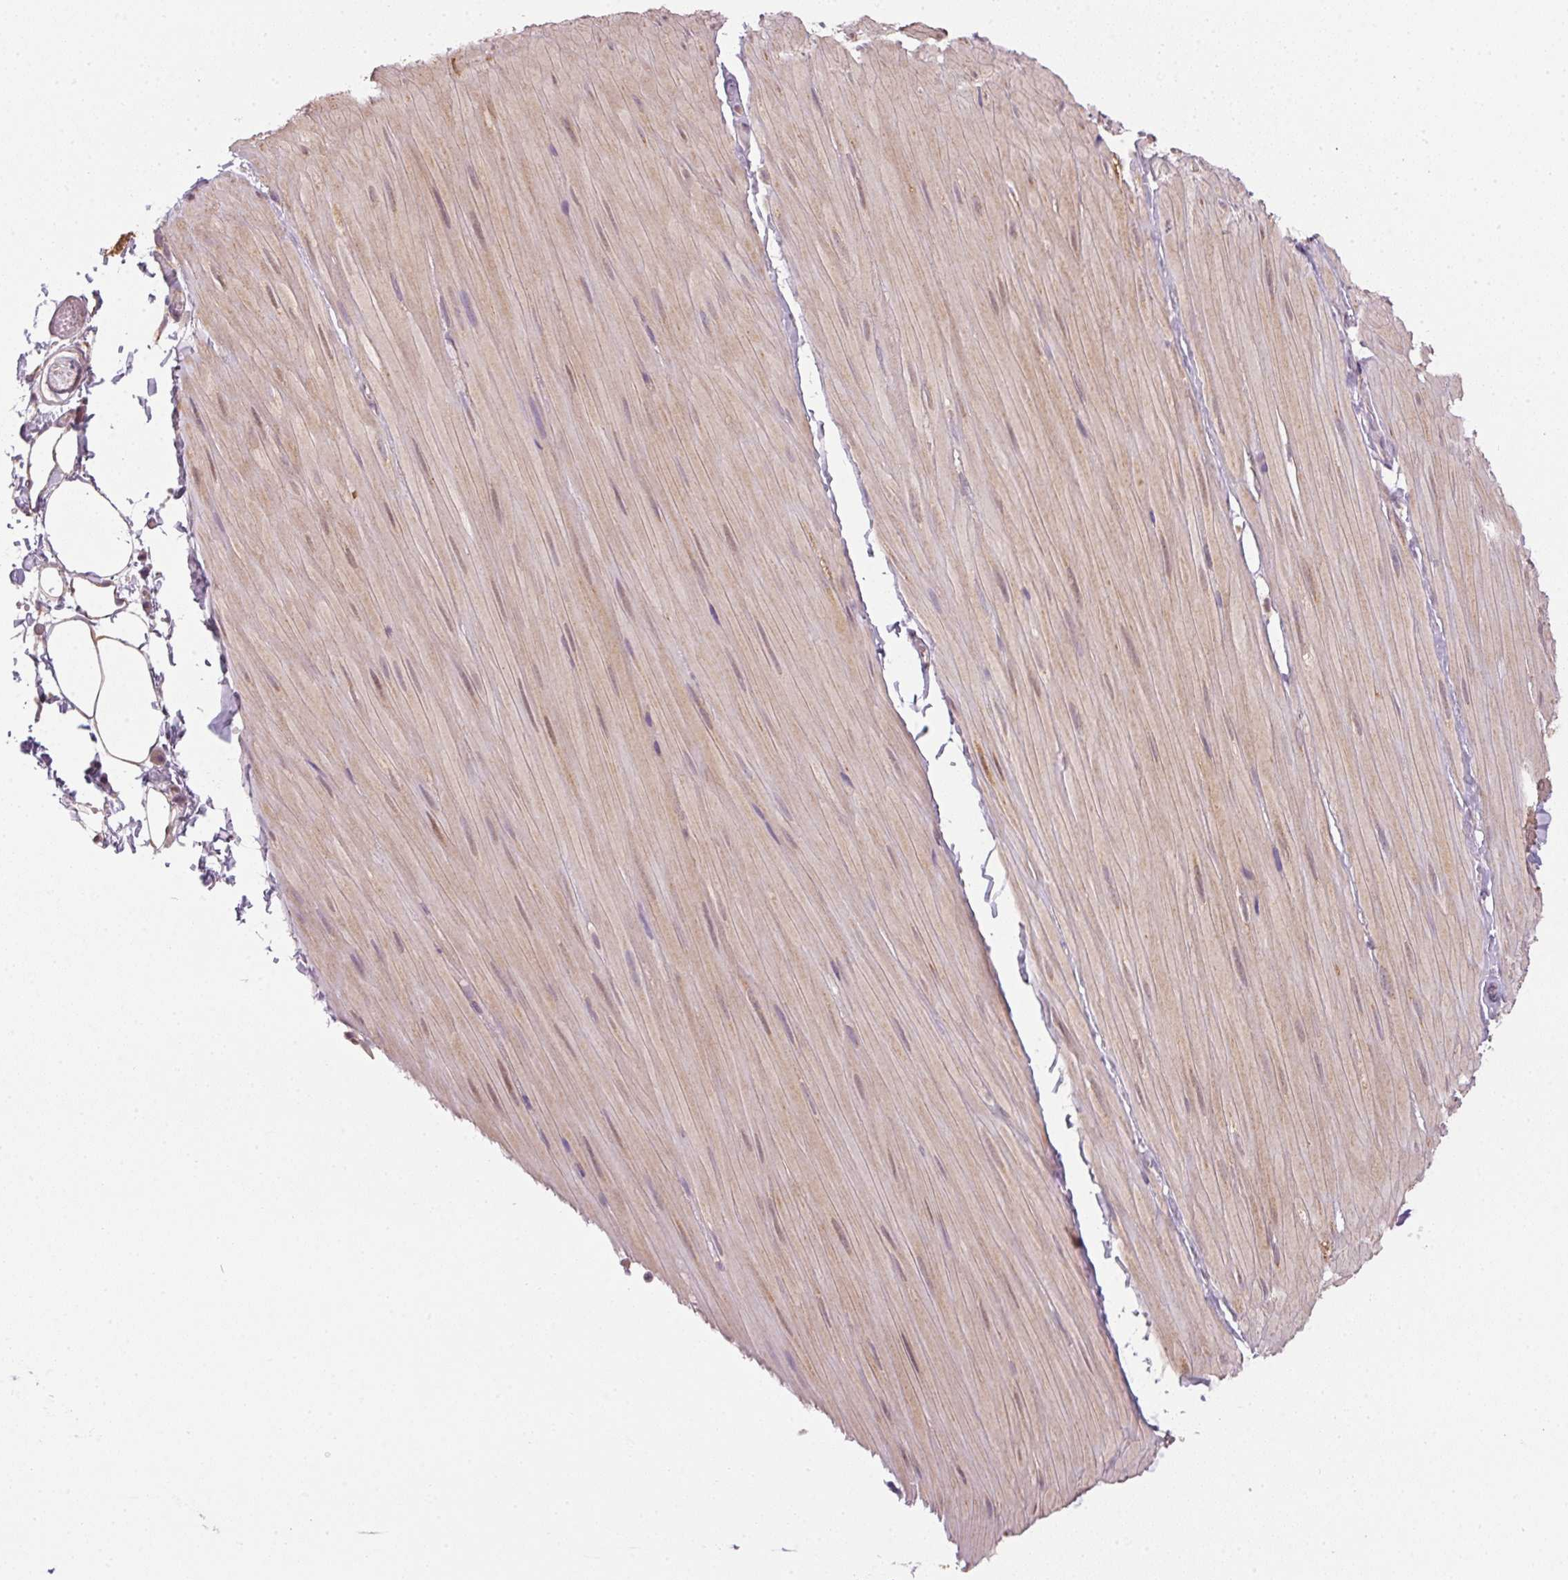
{"staining": {"intensity": "negative", "quantity": "none", "location": "none"}, "tissue": "adipose tissue", "cell_type": "Adipocytes", "image_type": "normal", "snomed": [{"axis": "morphology", "description": "Normal tissue, NOS"}, {"axis": "topography", "description": "Smooth muscle"}, {"axis": "topography", "description": "Peripheral nerve tissue"}], "caption": "High magnification brightfield microscopy of benign adipose tissue stained with DAB (brown) and counterstained with hematoxylin (blue): adipocytes show no significant expression. (Immunohistochemistry (ihc), brightfield microscopy, high magnification).", "gene": "SC5D", "patient": {"sex": "male", "age": 58}}